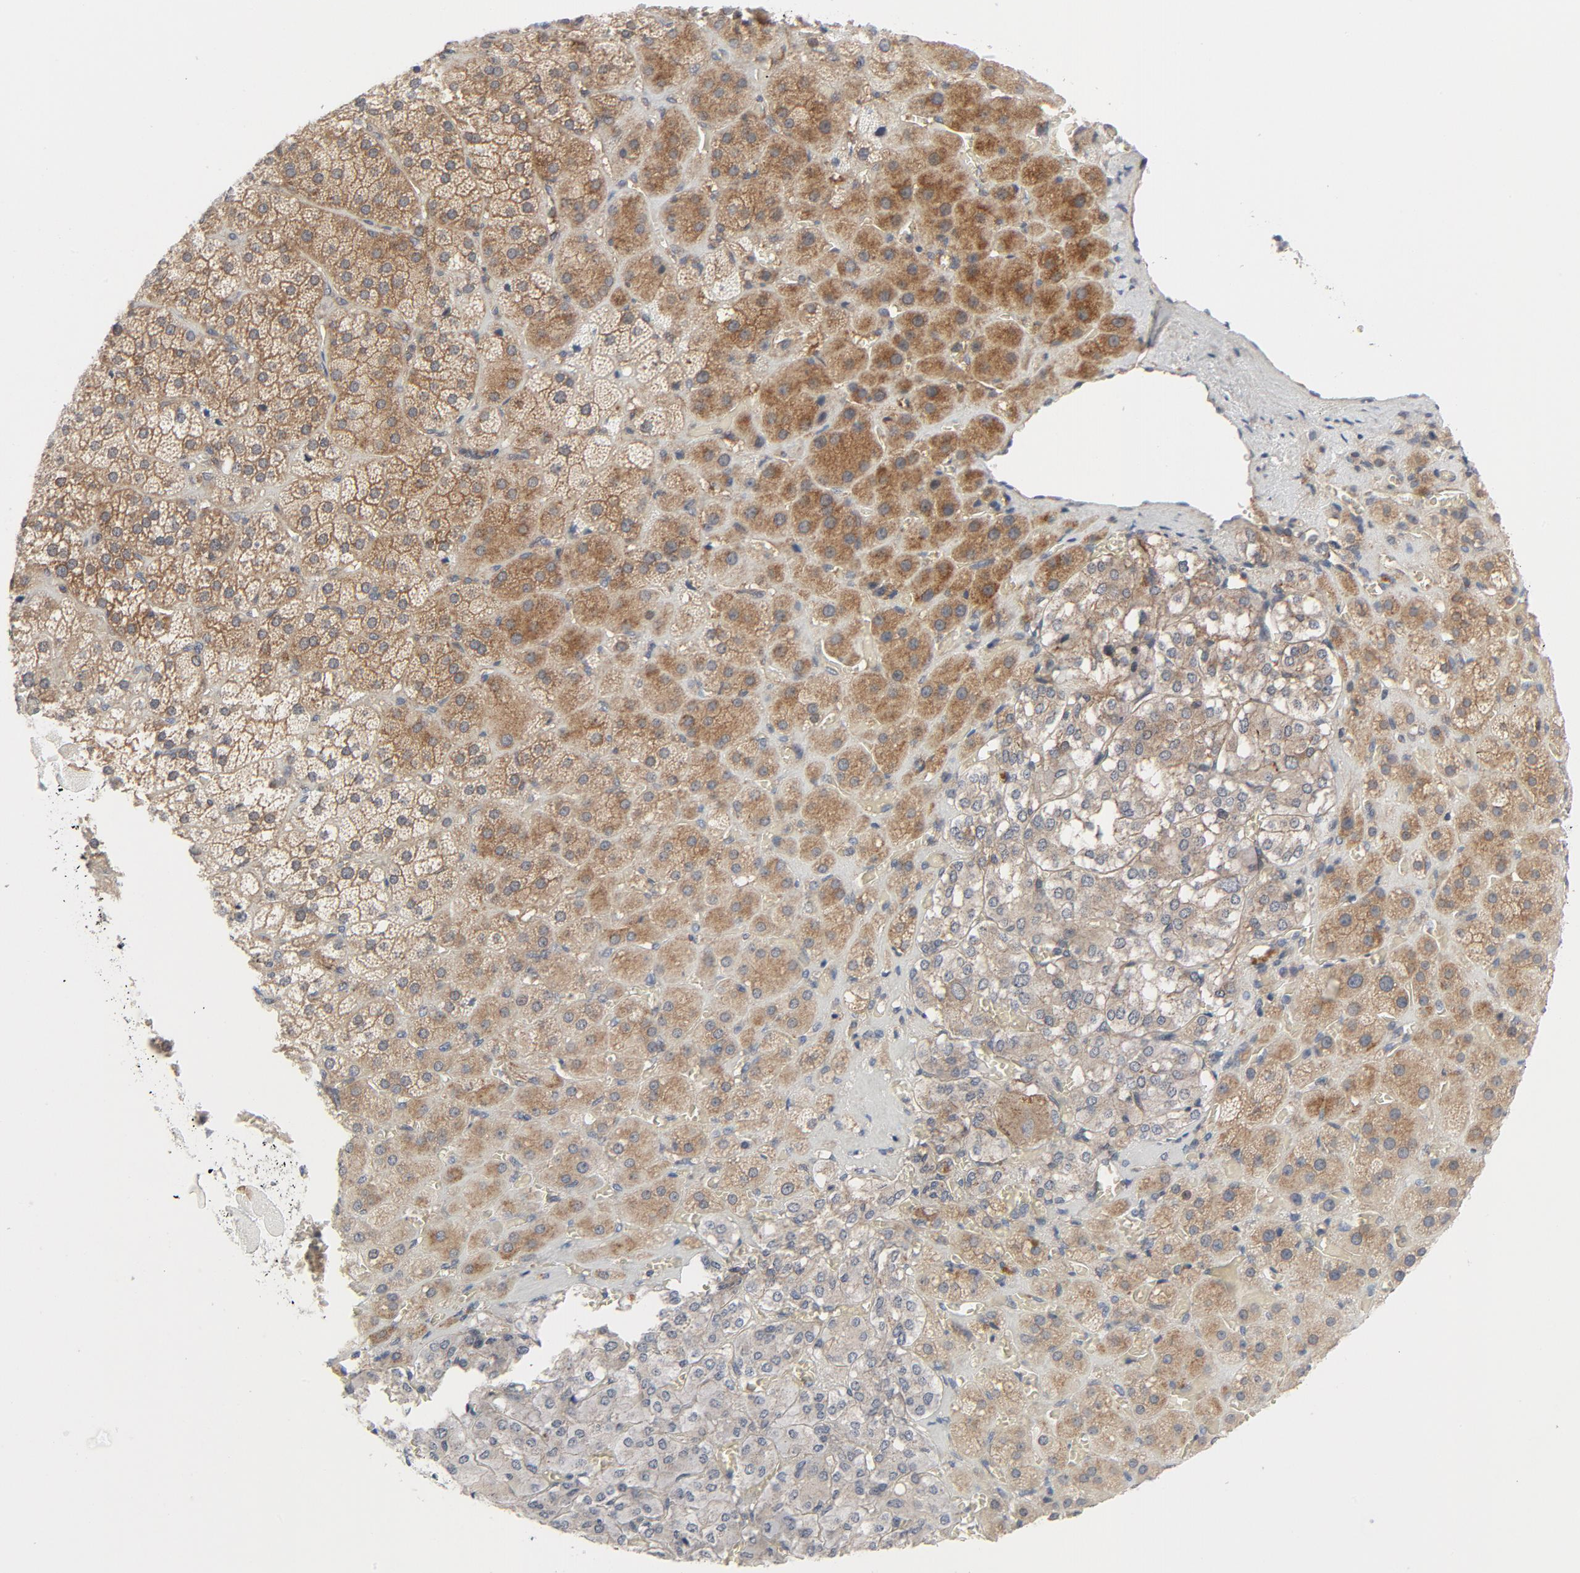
{"staining": {"intensity": "moderate", "quantity": ">75%", "location": "cytoplasmic/membranous"}, "tissue": "adrenal gland", "cell_type": "Glandular cells", "image_type": "normal", "snomed": [{"axis": "morphology", "description": "Normal tissue, NOS"}, {"axis": "topography", "description": "Adrenal gland"}], "caption": "The photomicrograph shows a brown stain indicating the presence of a protein in the cytoplasmic/membranous of glandular cells in adrenal gland. Nuclei are stained in blue.", "gene": "TSG101", "patient": {"sex": "female", "age": 71}}